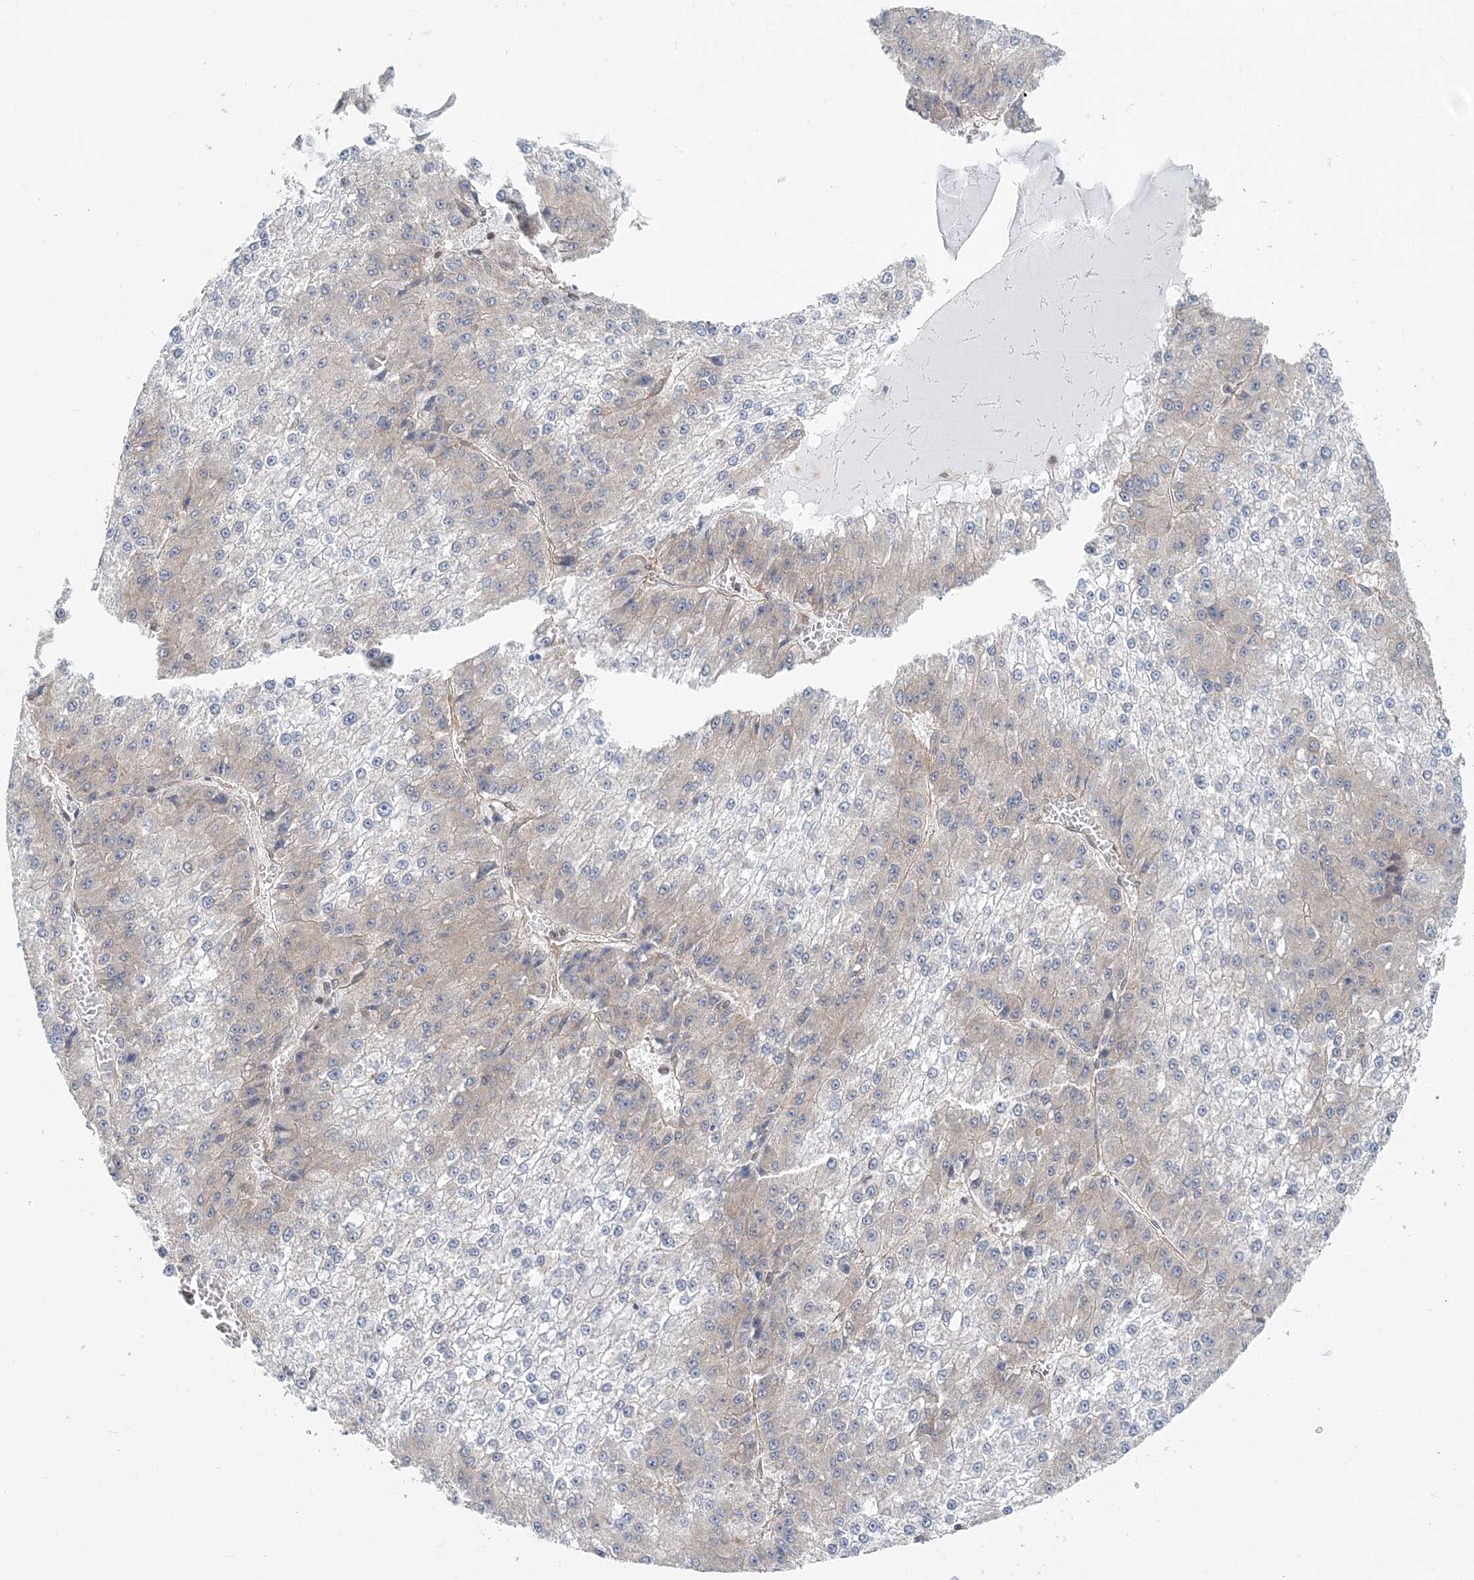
{"staining": {"intensity": "negative", "quantity": "none", "location": "none"}, "tissue": "liver cancer", "cell_type": "Tumor cells", "image_type": "cancer", "snomed": [{"axis": "morphology", "description": "Carcinoma, Hepatocellular, NOS"}, {"axis": "topography", "description": "Liver"}], "caption": "Hepatocellular carcinoma (liver) stained for a protein using IHC displays no positivity tumor cells.", "gene": "MOB4", "patient": {"sex": "female", "age": 73}}